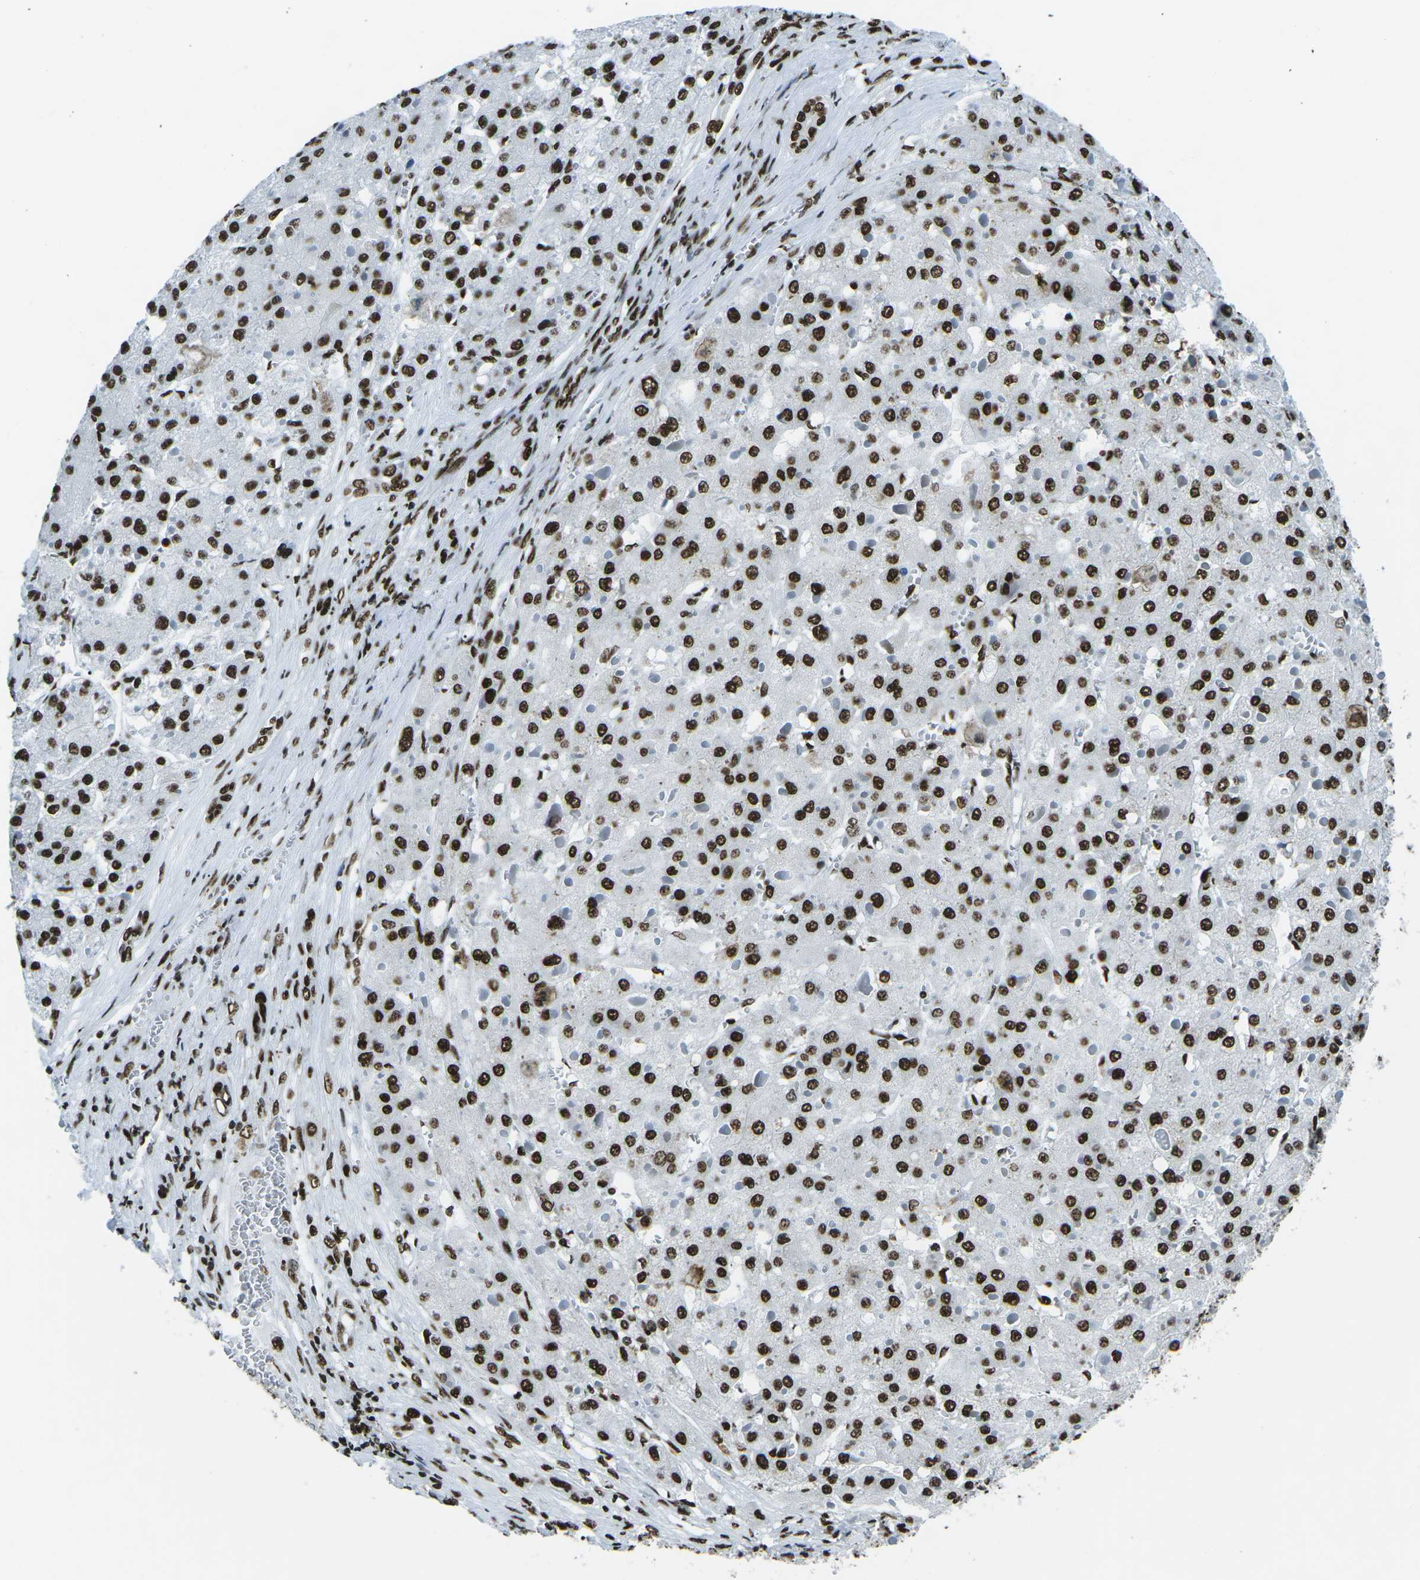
{"staining": {"intensity": "strong", "quantity": ">75%", "location": "nuclear"}, "tissue": "liver cancer", "cell_type": "Tumor cells", "image_type": "cancer", "snomed": [{"axis": "morphology", "description": "Carcinoma, Hepatocellular, NOS"}, {"axis": "topography", "description": "Liver"}], "caption": "Liver cancer stained with immunohistochemistry (IHC) shows strong nuclear expression in about >75% of tumor cells.", "gene": "HNRNPL", "patient": {"sex": "female", "age": 73}}